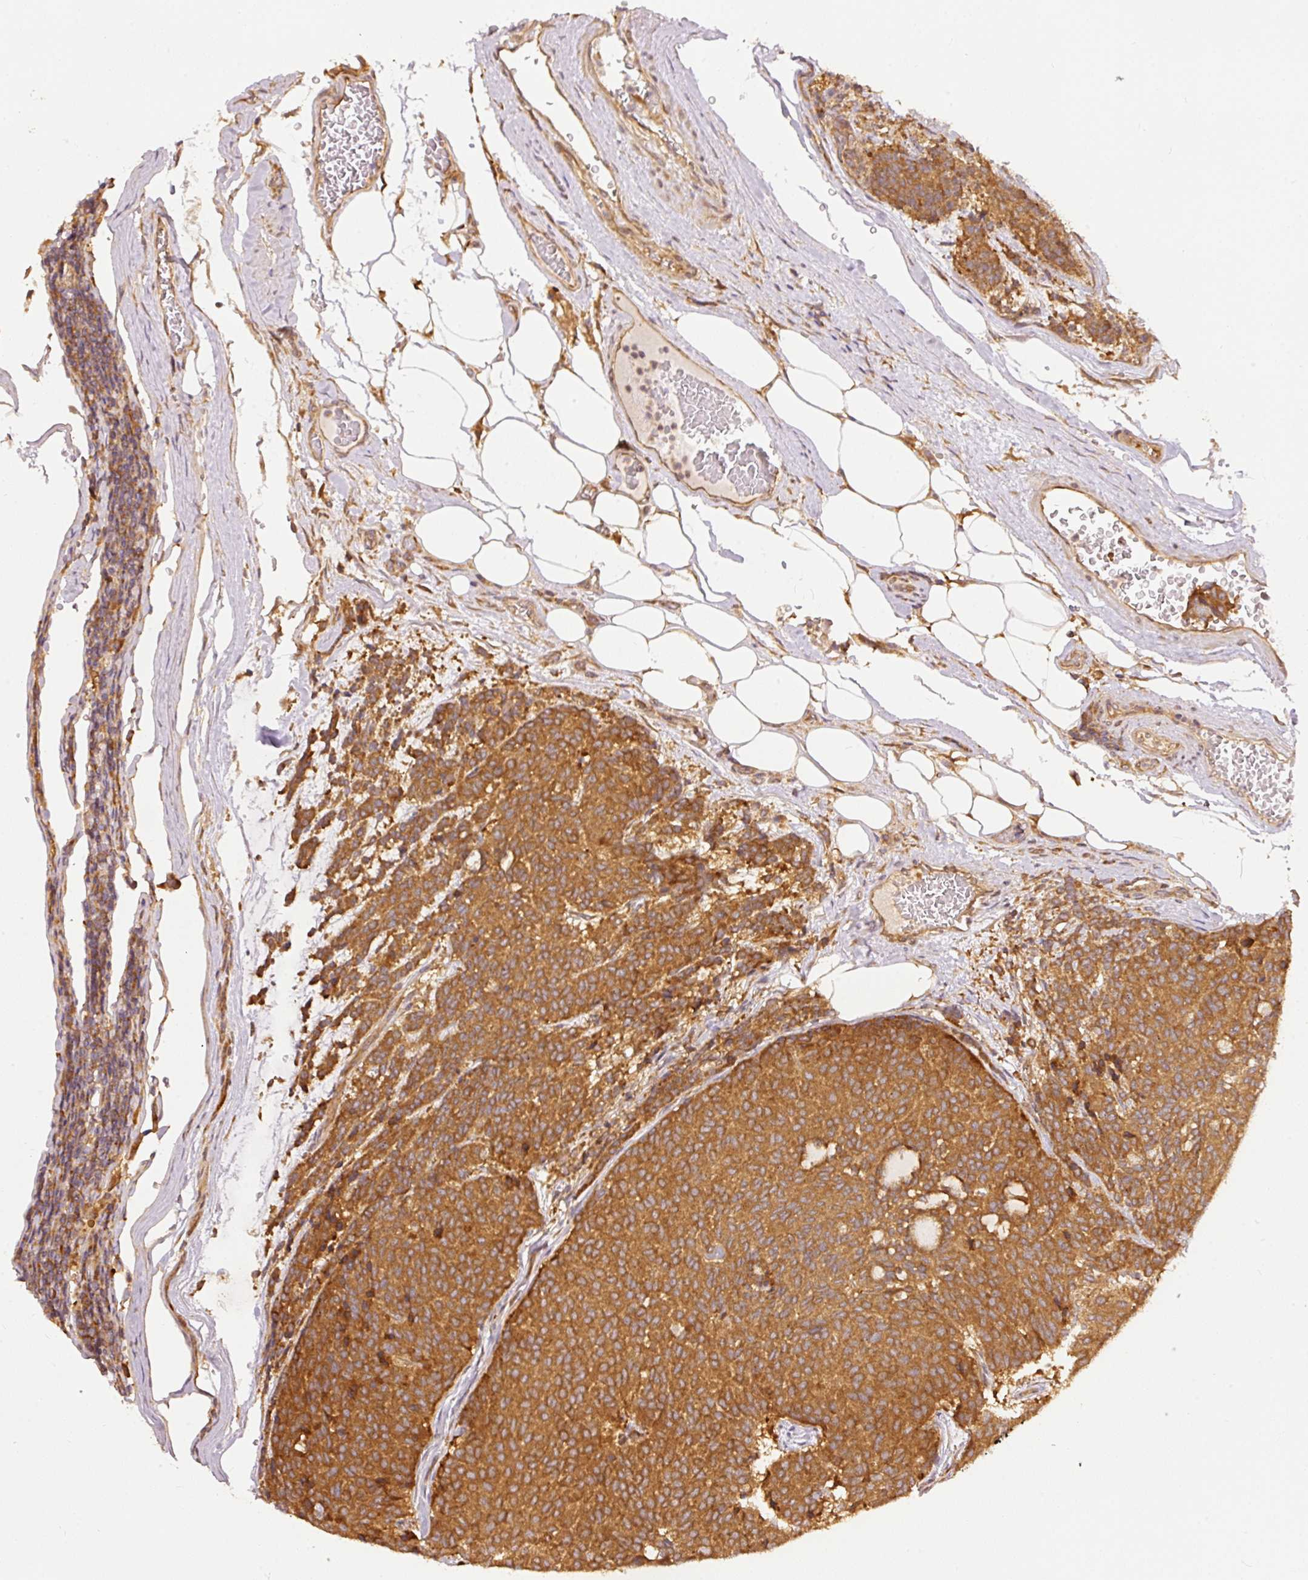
{"staining": {"intensity": "strong", "quantity": ">75%", "location": "cytoplasmic/membranous"}, "tissue": "carcinoid", "cell_type": "Tumor cells", "image_type": "cancer", "snomed": [{"axis": "morphology", "description": "Carcinoid, malignant, NOS"}, {"axis": "topography", "description": "Pancreas"}], "caption": "Malignant carcinoid stained with a brown dye displays strong cytoplasmic/membranous positive positivity in about >75% of tumor cells.", "gene": "EIF3B", "patient": {"sex": "female", "age": 54}}